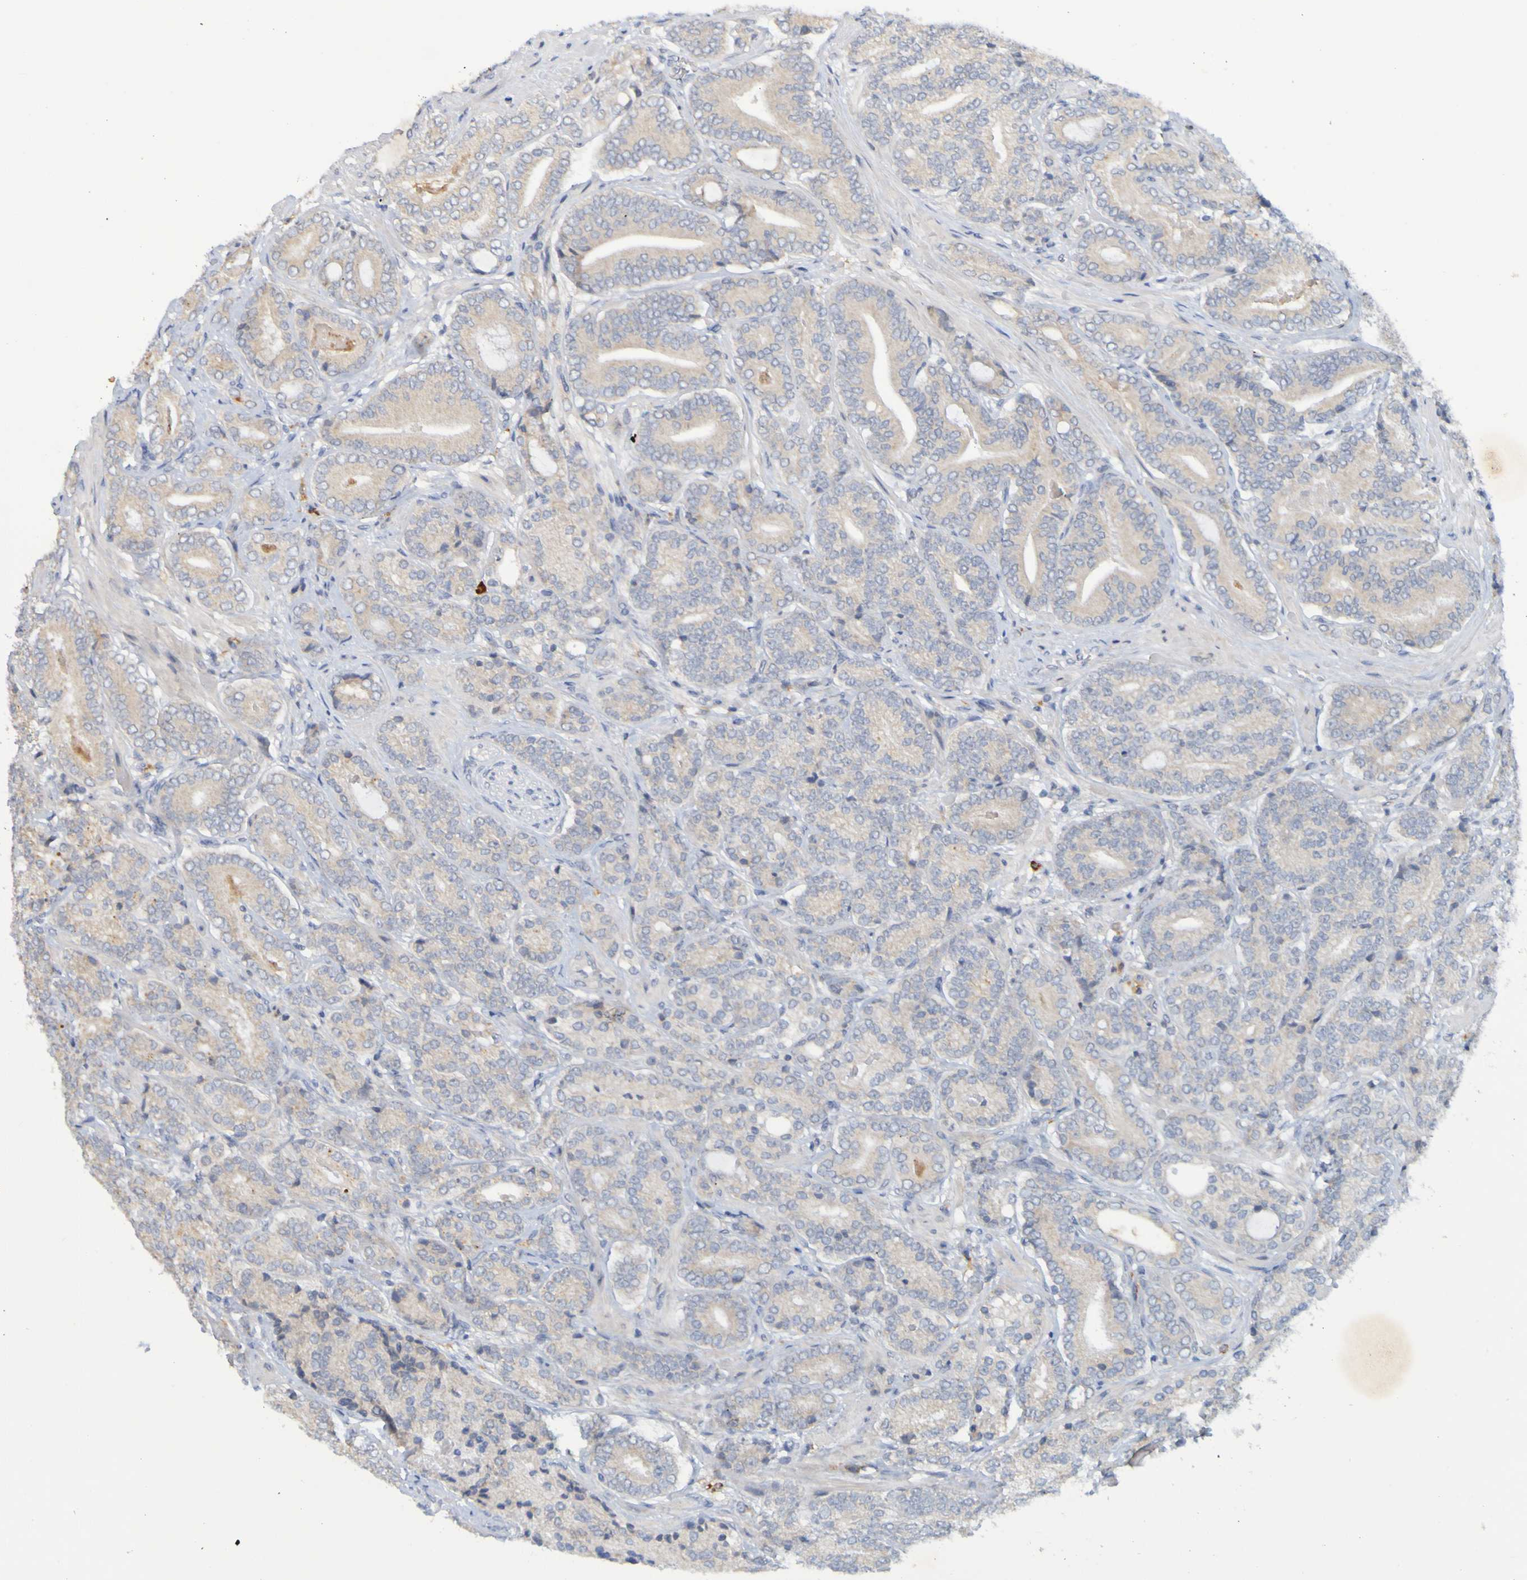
{"staining": {"intensity": "weak", "quantity": ">75%", "location": "cytoplasmic/membranous"}, "tissue": "prostate cancer", "cell_type": "Tumor cells", "image_type": "cancer", "snomed": [{"axis": "morphology", "description": "Adenocarcinoma, High grade"}, {"axis": "topography", "description": "Prostate"}], "caption": "There is low levels of weak cytoplasmic/membranous positivity in tumor cells of adenocarcinoma (high-grade) (prostate), as demonstrated by immunohistochemical staining (brown color).", "gene": "LILRB5", "patient": {"sex": "male", "age": 61}}